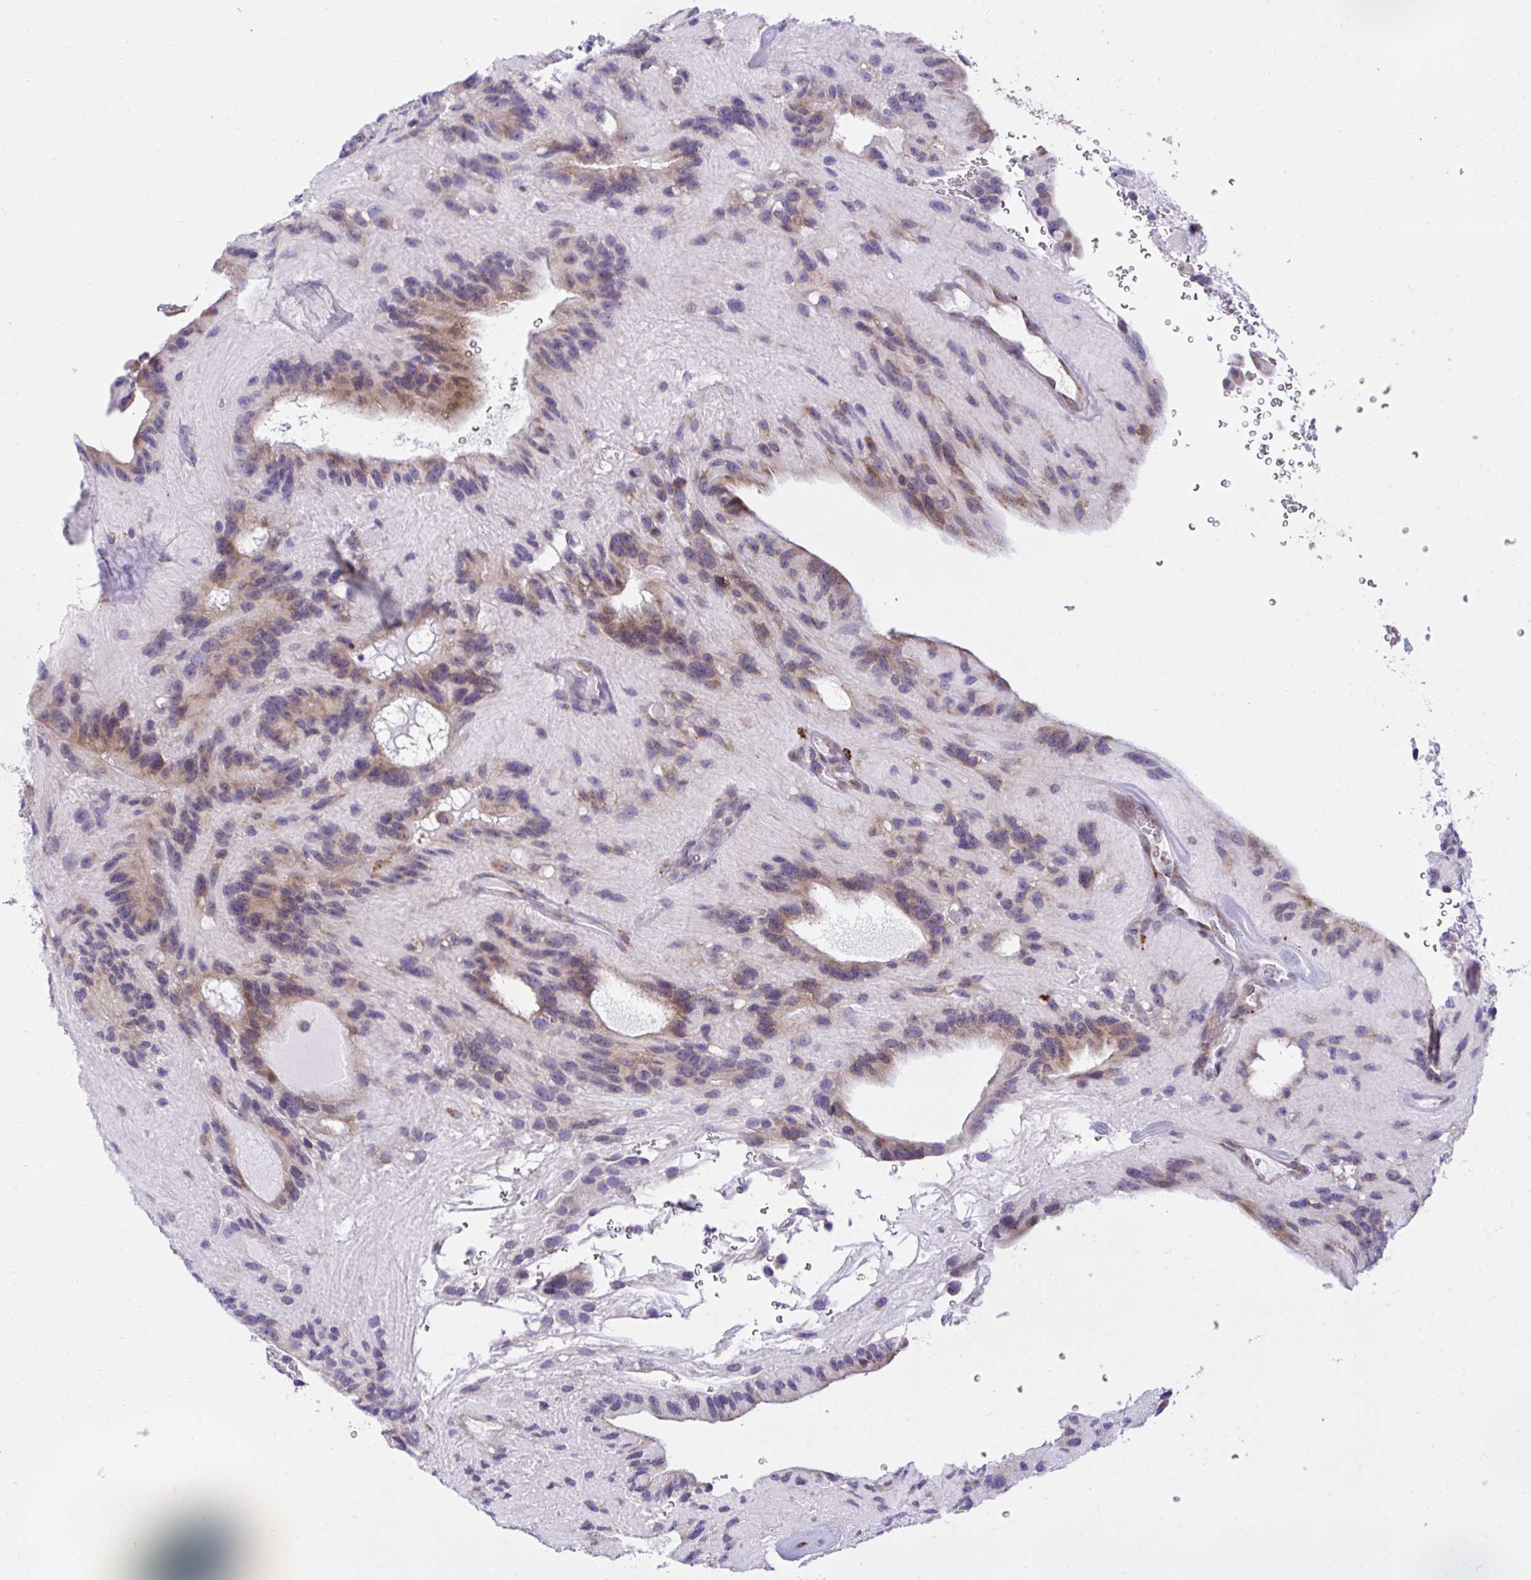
{"staining": {"intensity": "weak", "quantity": "25%-75%", "location": "cytoplasmic/membranous"}, "tissue": "glioma", "cell_type": "Tumor cells", "image_type": "cancer", "snomed": [{"axis": "morphology", "description": "Glioma, malignant, Low grade"}, {"axis": "topography", "description": "Brain"}], "caption": "This photomicrograph shows immunohistochemistry (IHC) staining of human malignant glioma (low-grade), with low weak cytoplasmic/membranous positivity in approximately 25%-75% of tumor cells.", "gene": "RPS15", "patient": {"sex": "male", "age": 31}}